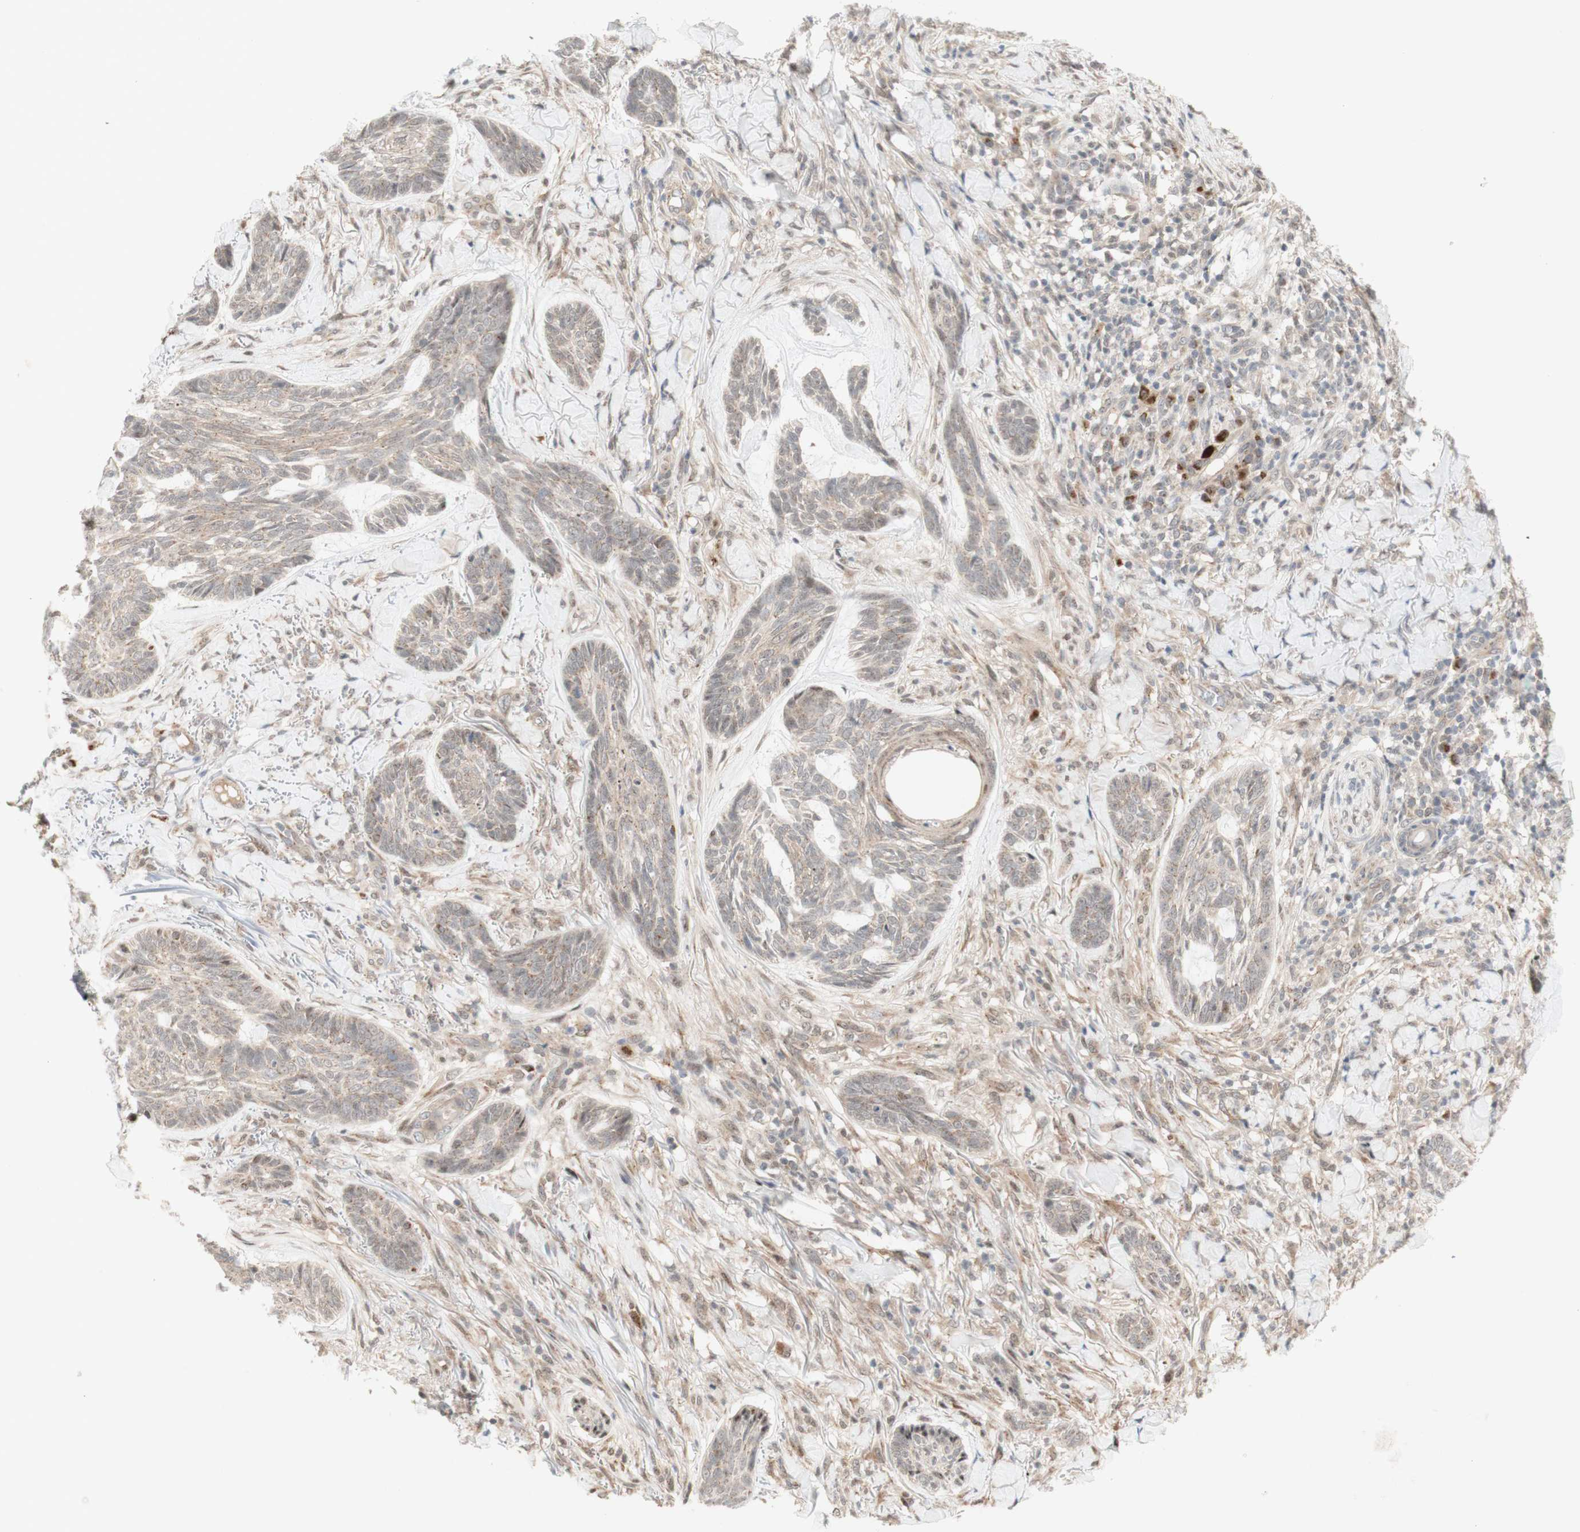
{"staining": {"intensity": "moderate", "quantity": ">75%", "location": "cytoplasmic/membranous"}, "tissue": "skin cancer", "cell_type": "Tumor cells", "image_type": "cancer", "snomed": [{"axis": "morphology", "description": "Basal cell carcinoma"}, {"axis": "topography", "description": "Skin"}], "caption": "Human skin cancer (basal cell carcinoma) stained with a brown dye reveals moderate cytoplasmic/membranous positive staining in about >75% of tumor cells.", "gene": "CYLD", "patient": {"sex": "male", "age": 43}}